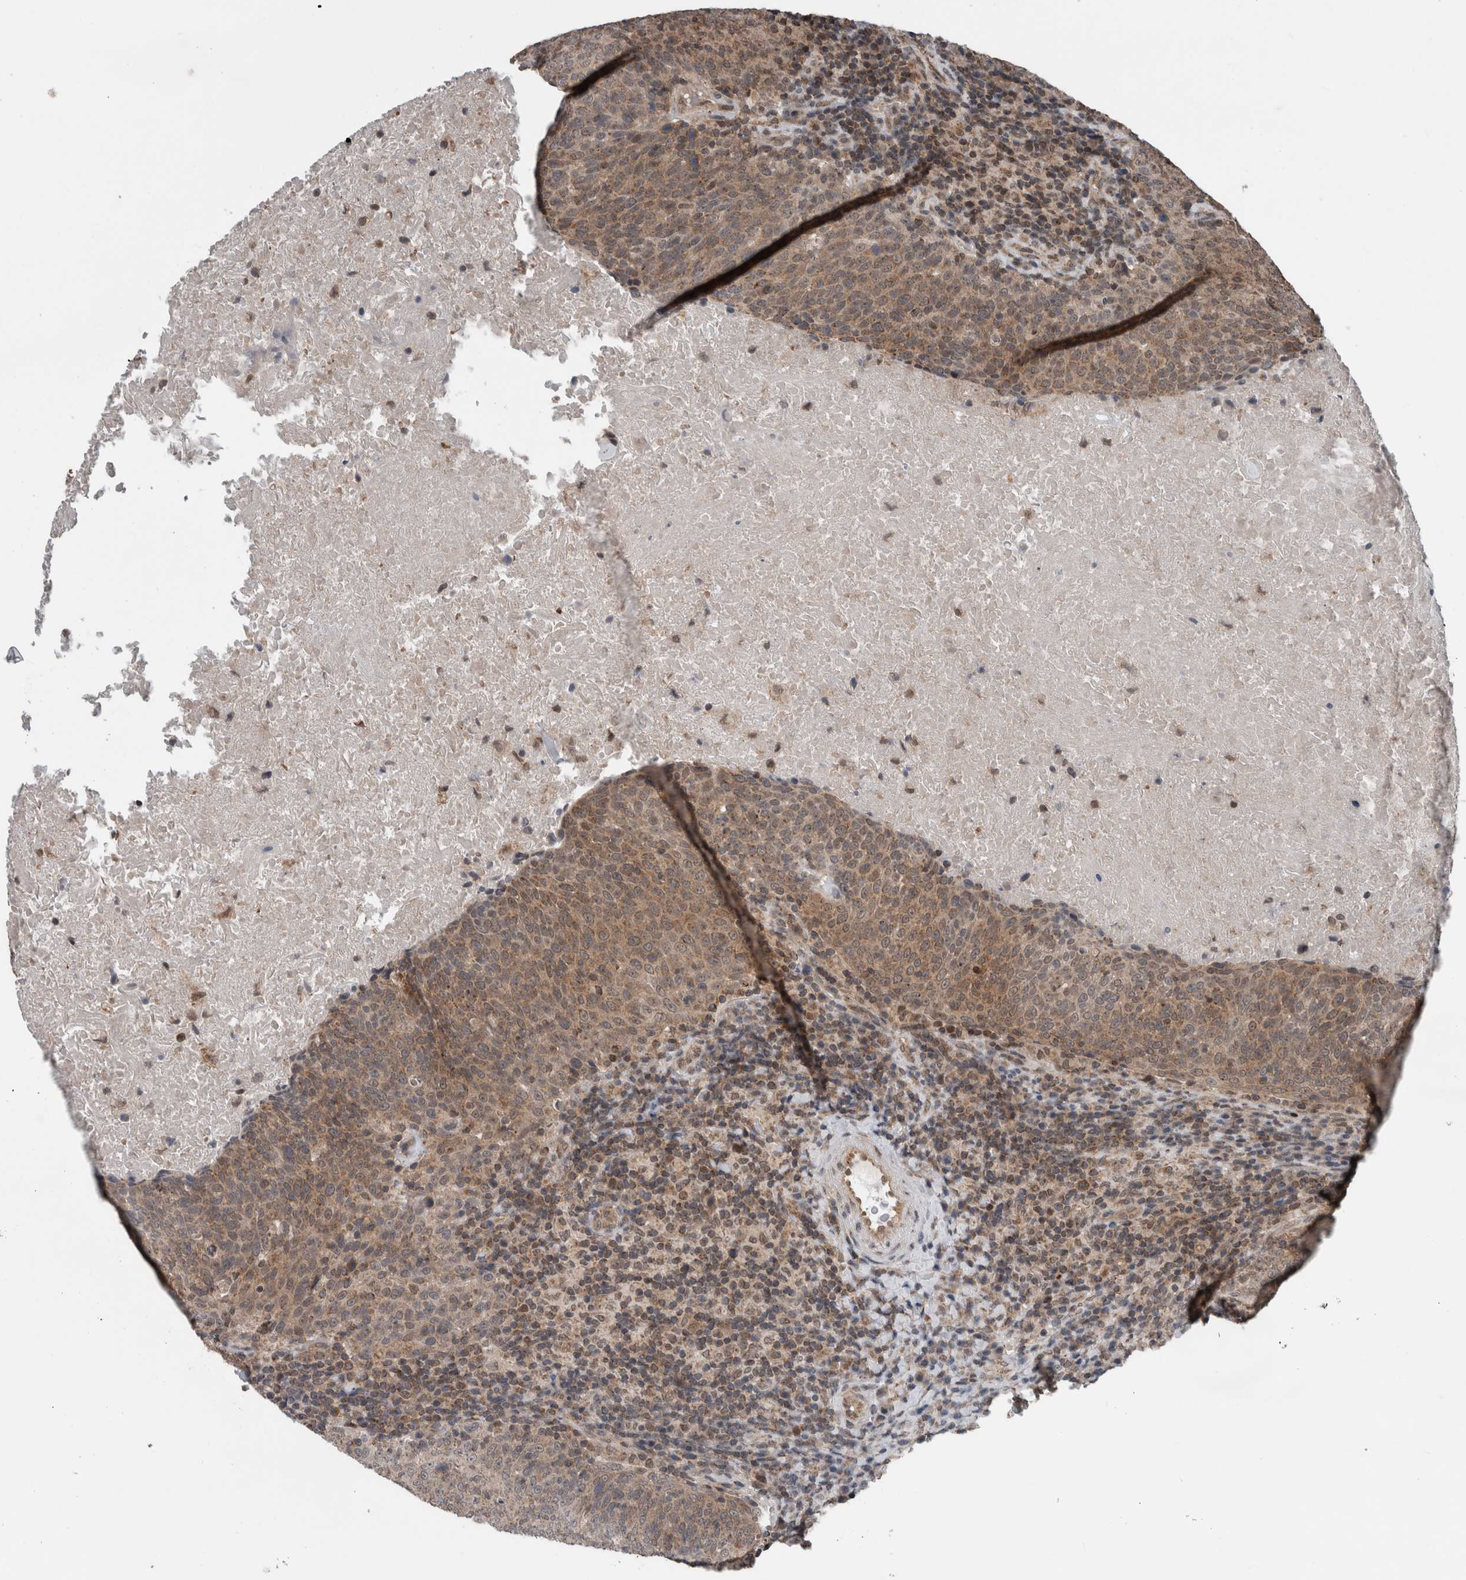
{"staining": {"intensity": "weak", "quantity": ">75%", "location": "cytoplasmic/membranous"}, "tissue": "head and neck cancer", "cell_type": "Tumor cells", "image_type": "cancer", "snomed": [{"axis": "morphology", "description": "Squamous cell carcinoma, NOS"}, {"axis": "morphology", "description": "Squamous cell carcinoma, metastatic, NOS"}, {"axis": "topography", "description": "Lymph node"}, {"axis": "topography", "description": "Head-Neck"}], "caption": "Human head and neck metastatic squamous cell carcinoma stained with a brown dye displays weak cytoplasmic/membranous positive positivity in approximately >75% of tumor cells.", "gene": "ENY2", "patient": {"sex": "male", "age": 62}}